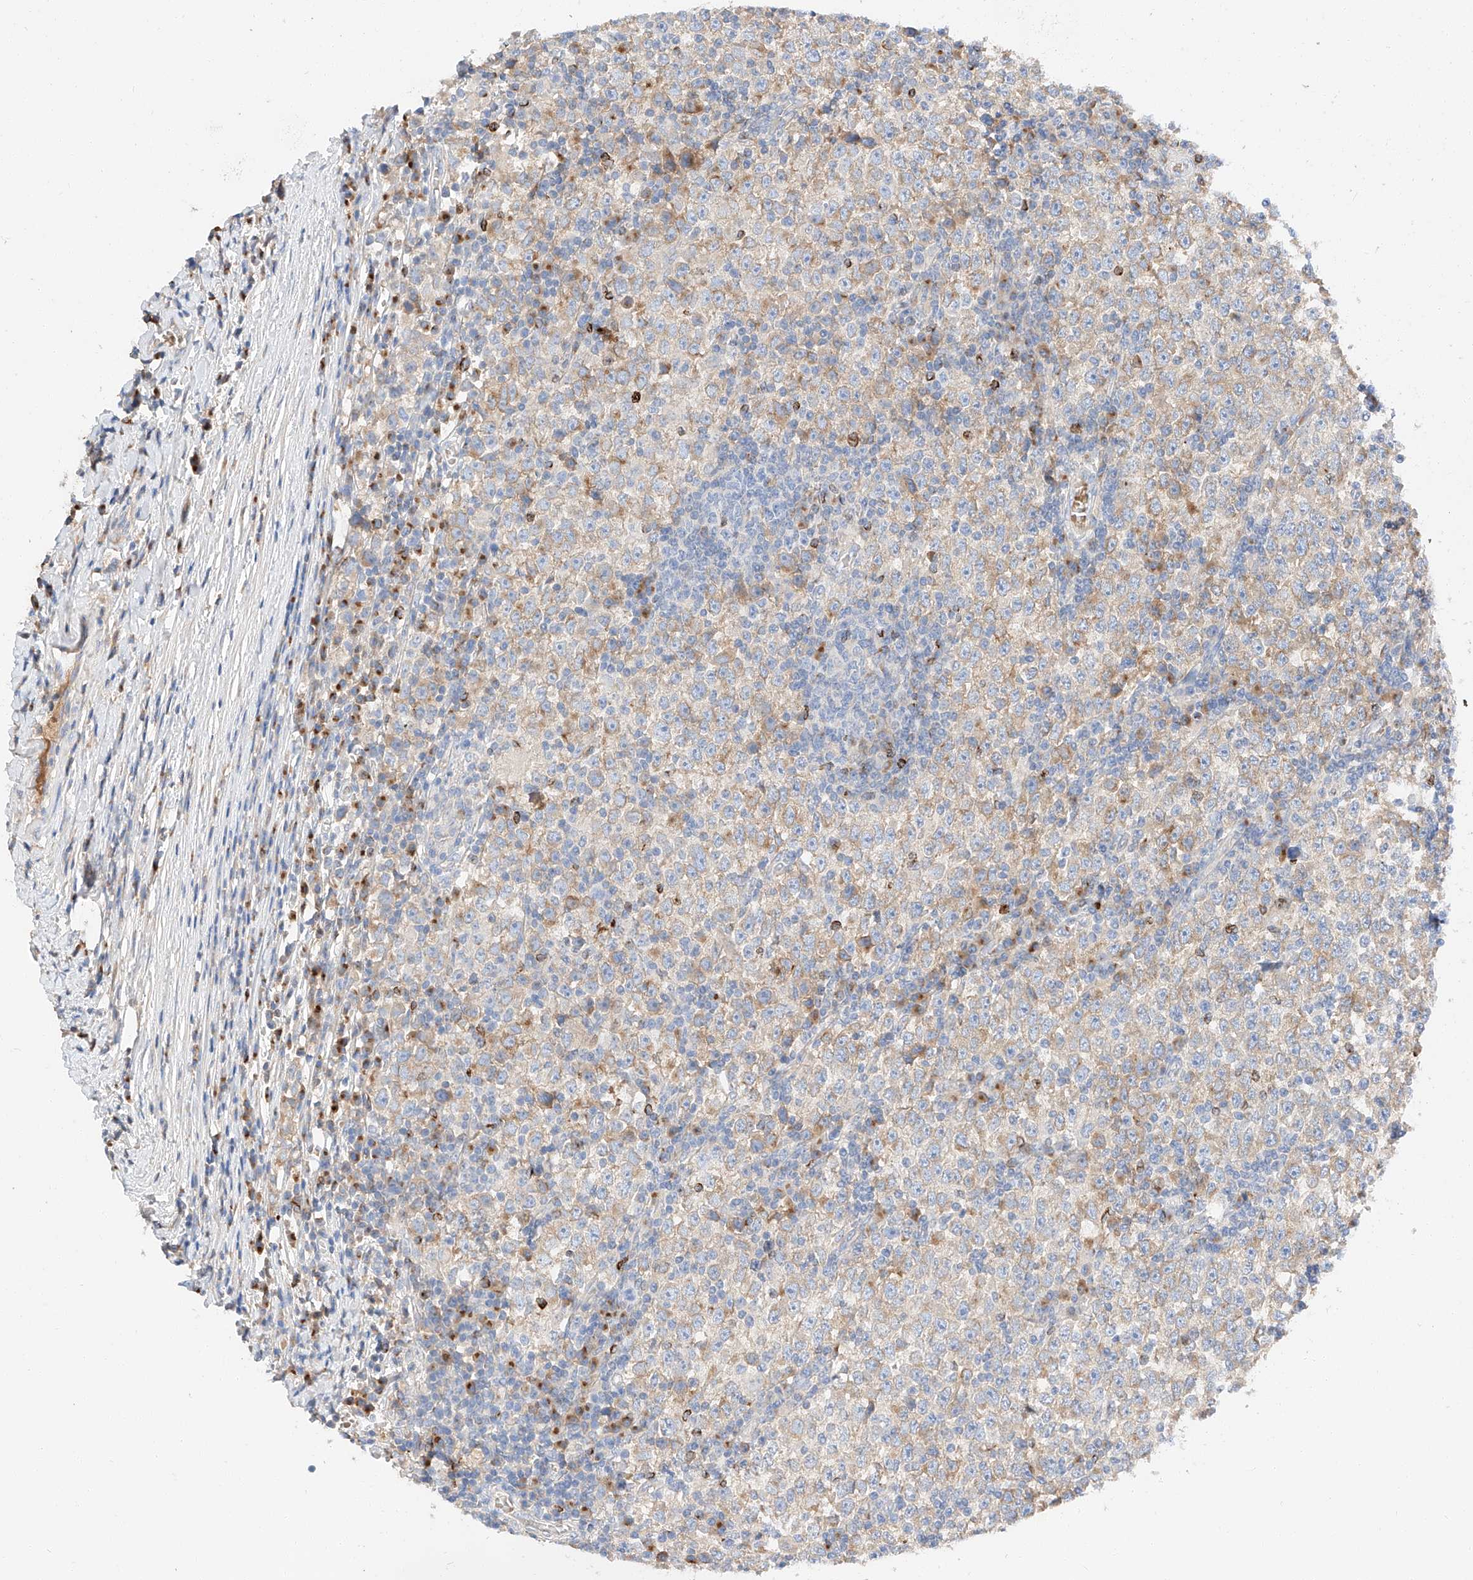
{"staining": {"intensity": "weak", "quantity": "25%-75%", "location": "cytoplasmic/membranous"}, "tissue": "testis cancer", "cell_type": "Tumor cells", "image_type": "cancer", "snomed": [{"axis": "morphology", "description": "Seminoma, NOS"}, {"axis": "topography", "description": "Testis"}], "caption": "IHC of testis cancer shows low levels of weak cytoplasmic/membranous staining in about 25%-75% of tumor cells.", "gene": "MAP7", "patient": {"sex": "male", "age": 65}}